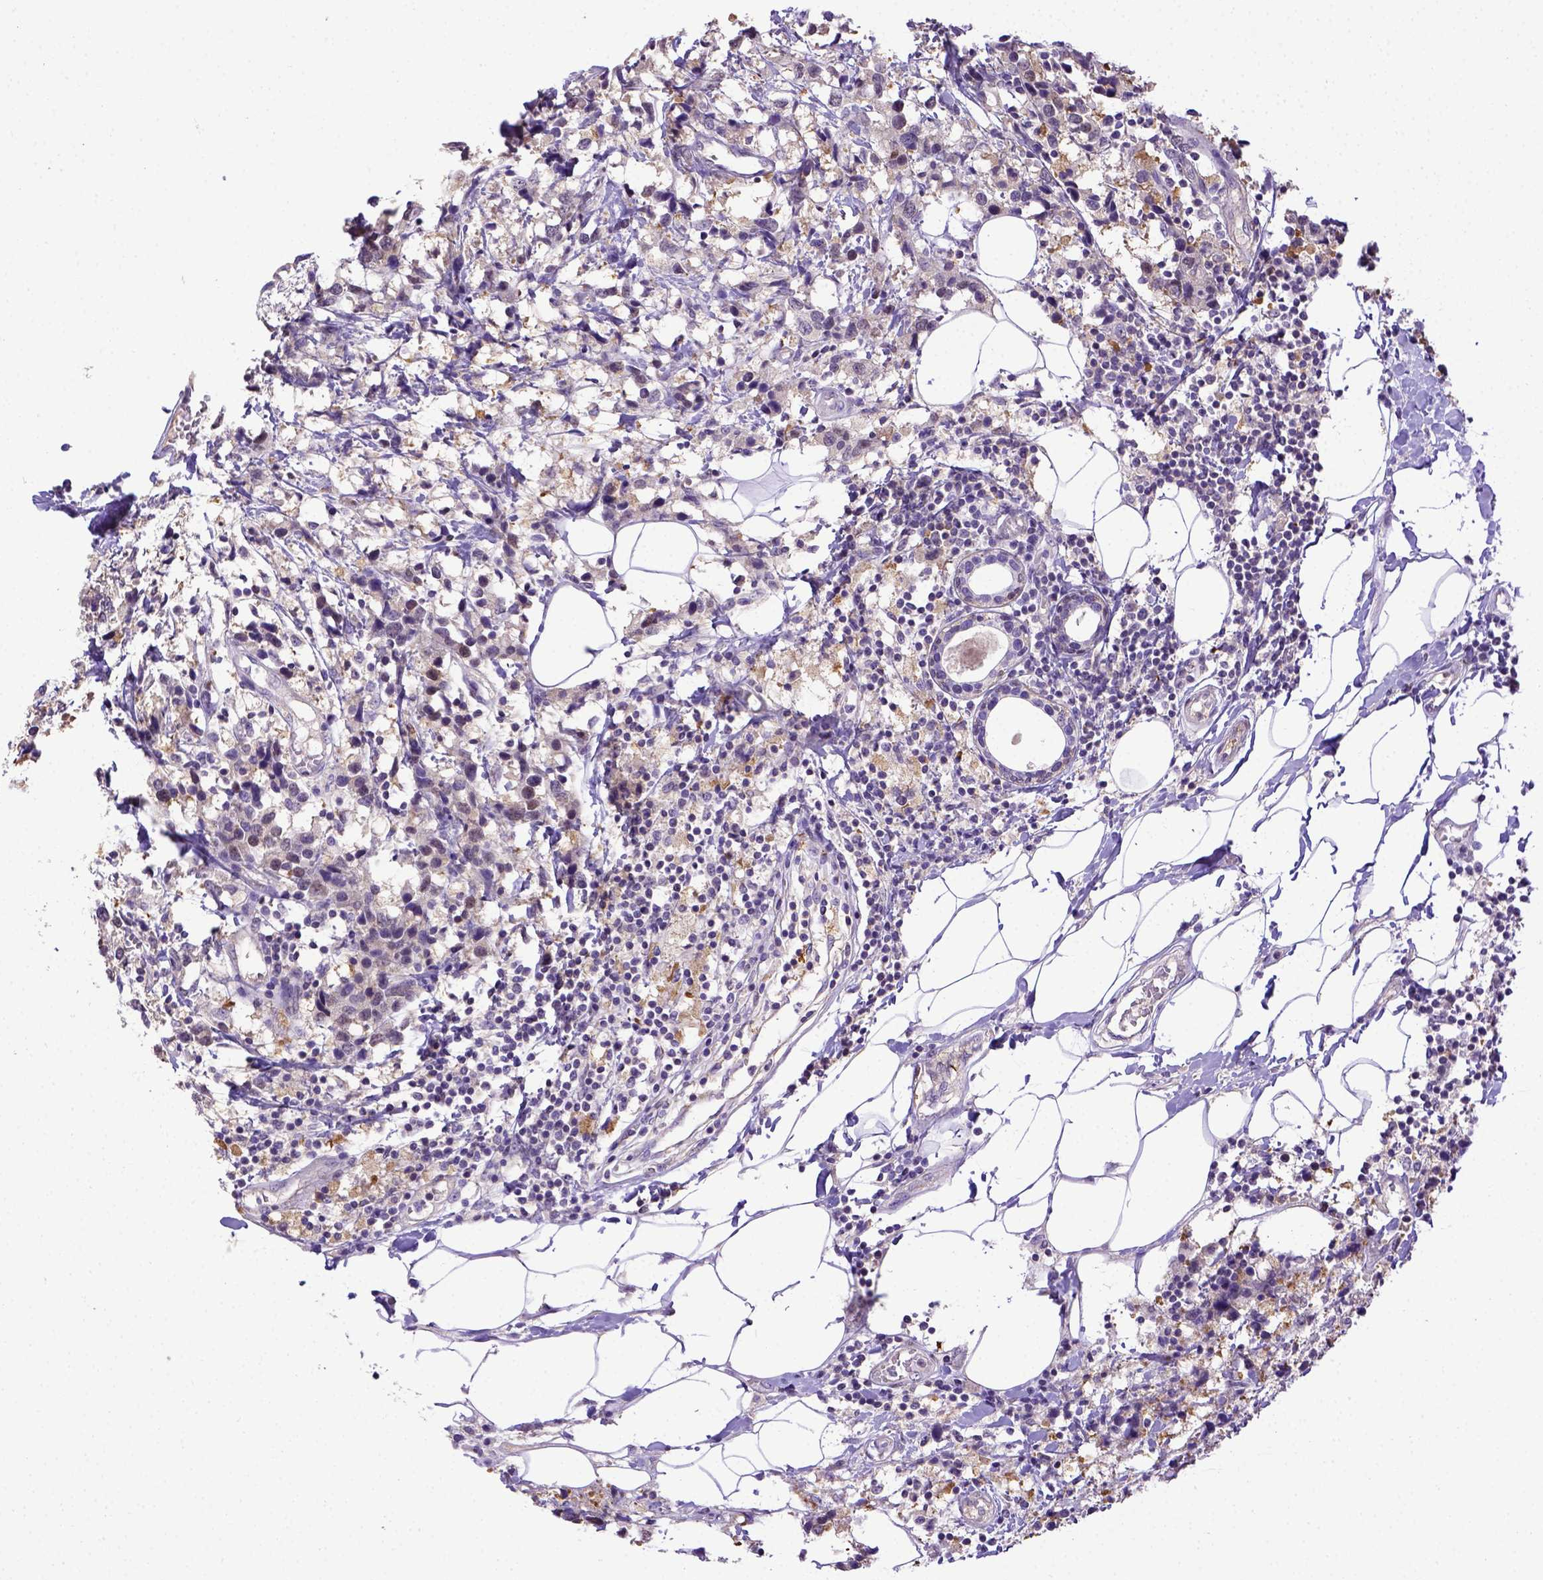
{"staining": {"intensity": "negative", "quantity": "none", "location": "none"}, "tissue": "breast cancer", "cell_type": "Tumor cells", "image_type": "cancer", "snomed": [{"axis": "morphology", "description": "Lobular carcinoma"}, {"axis": "topography", "description": "Breast"}], "caption": "Photomicrograph shows no protein staining in tumor cells of breast cancer tissue.", "gene": "BTN1A1", "patient": {"sex": "female", "age": 59}}